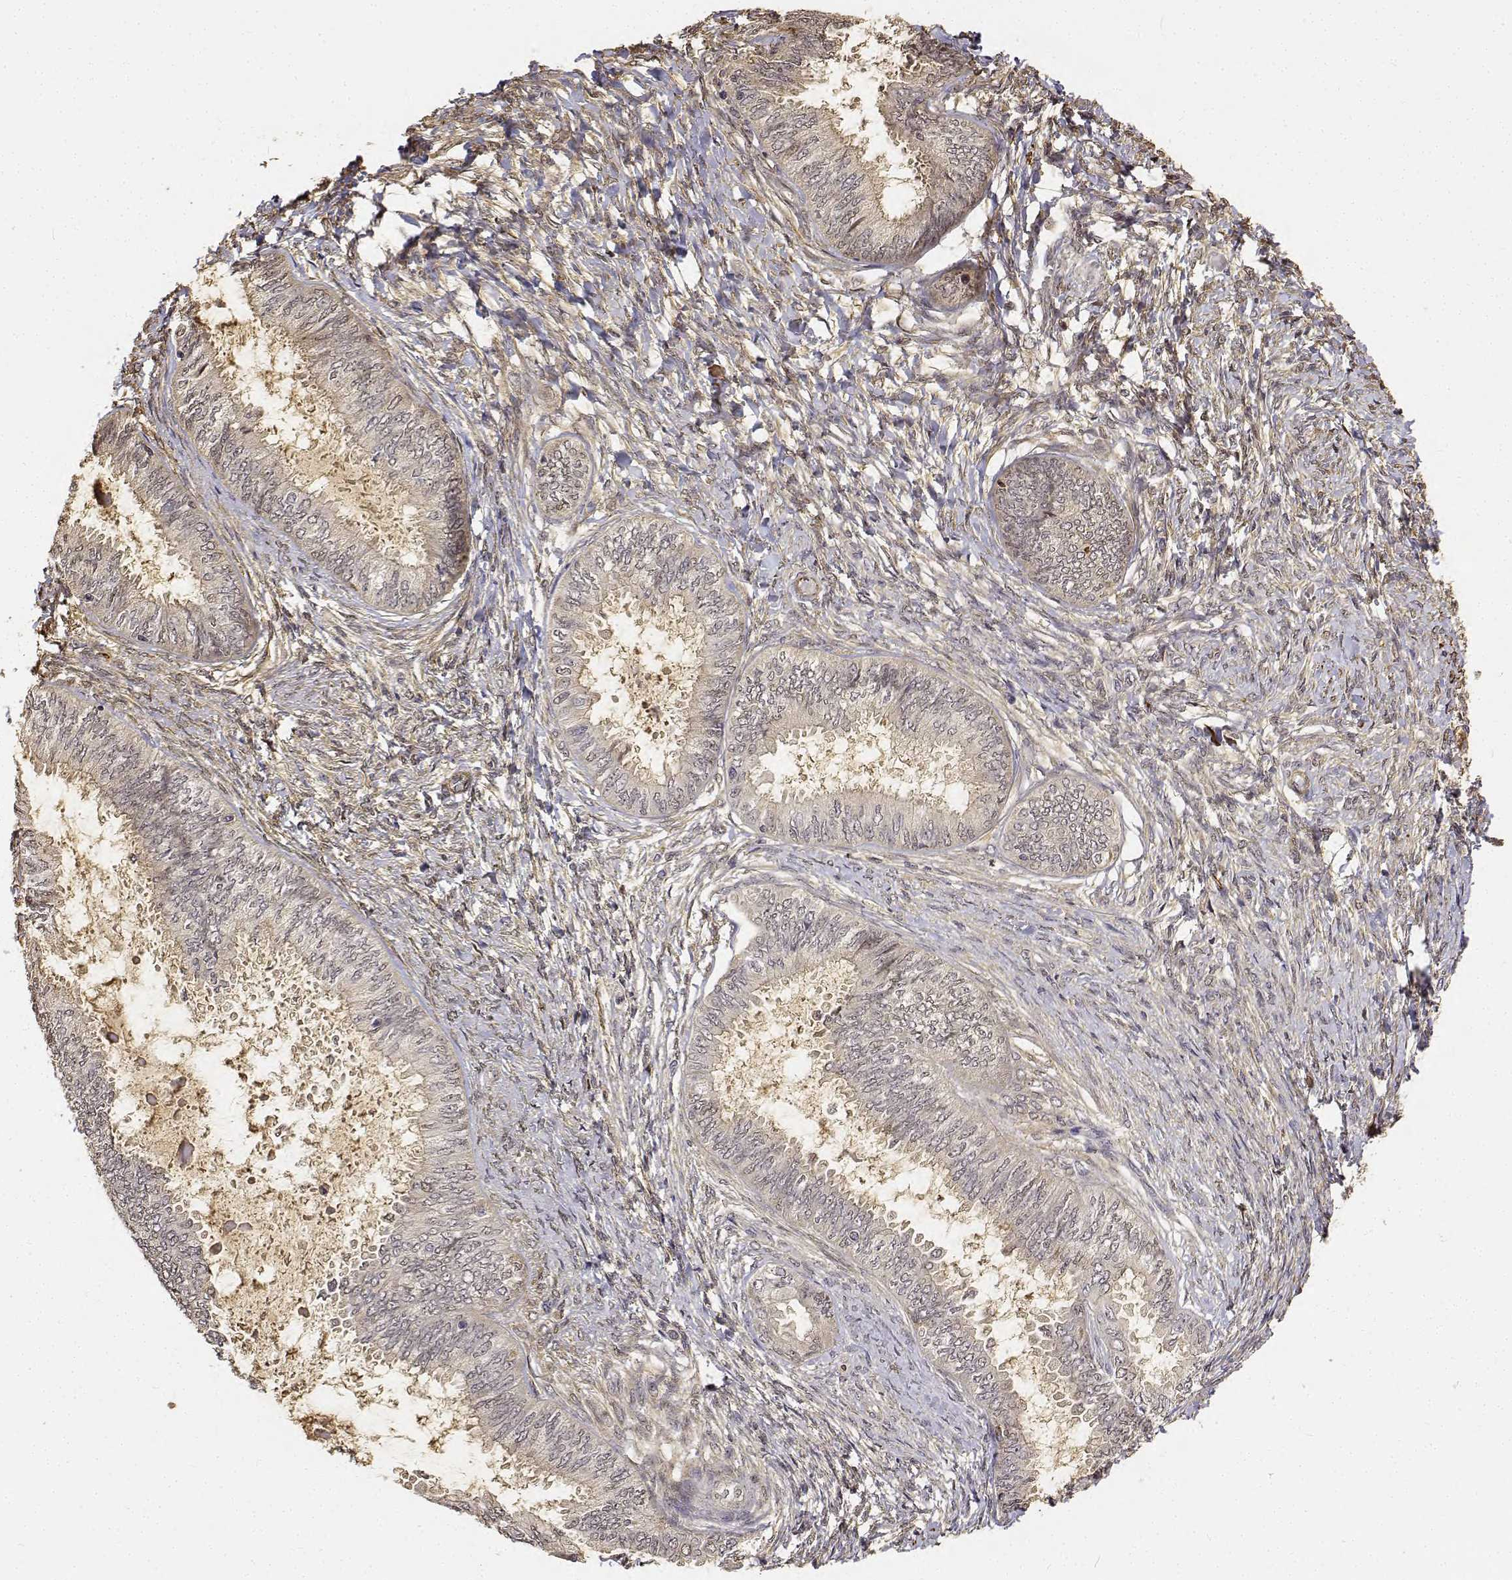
{"staining": {"intensity": "negative", "quantity": "none", "location": "none"}, "tissue": "ovarian cancer", "cell_type": "Tumor cells", "image_type": "cancer", "snomed": [{"axis": "morphology", "description": "Carcinoma, endometroid"}, {"axis": "topography", "description": "Ovary"}], "caption": "Immunohistochemical staining of ovarian cancer (endometroid carcinoma) exhibits no significant staining in tumor cells.", "gene": "PCID2", "patient": {"sex": "female", "age": 70}}